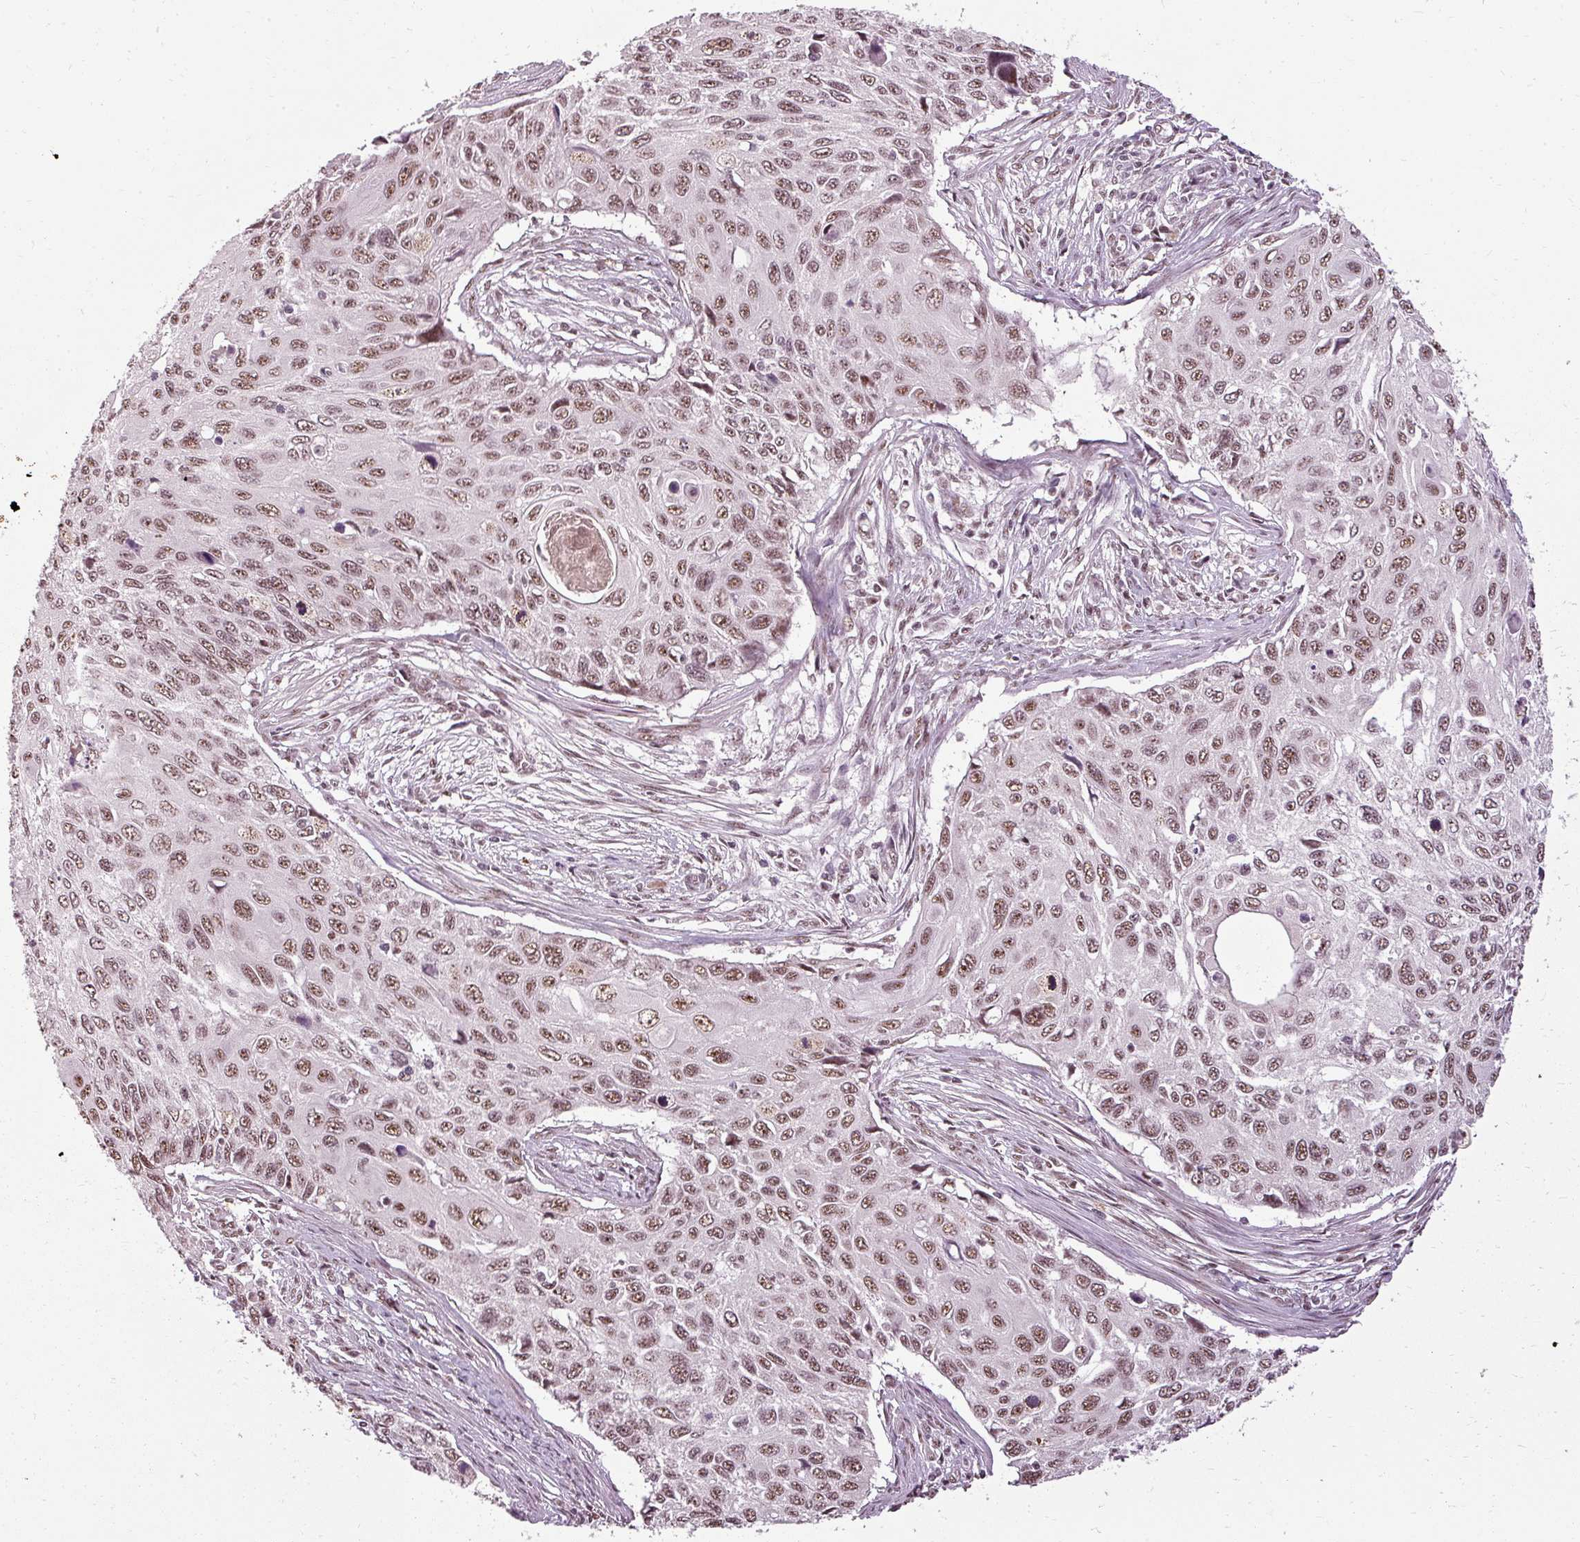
{"staining": {"intensity": "moderate", "quantity": ">75%", "location": "nuclear"}, "tissue": "cervical cancer", "cell_type": "Tumor cells", "image_type": "cancer", "snomed": [{"axis": "morphology", "description": "Squamous cell carcinoma, NOS"}, {"axis": "topography", "description": "Cervix"}], "caption": "Cervical cancer stained for a protein (brown) demonstrates moderate nuclear positive expression in approximately >75% of tumor cells.", "gene": "BCAS3", "patient": {"sex": "female", "age": 70}}